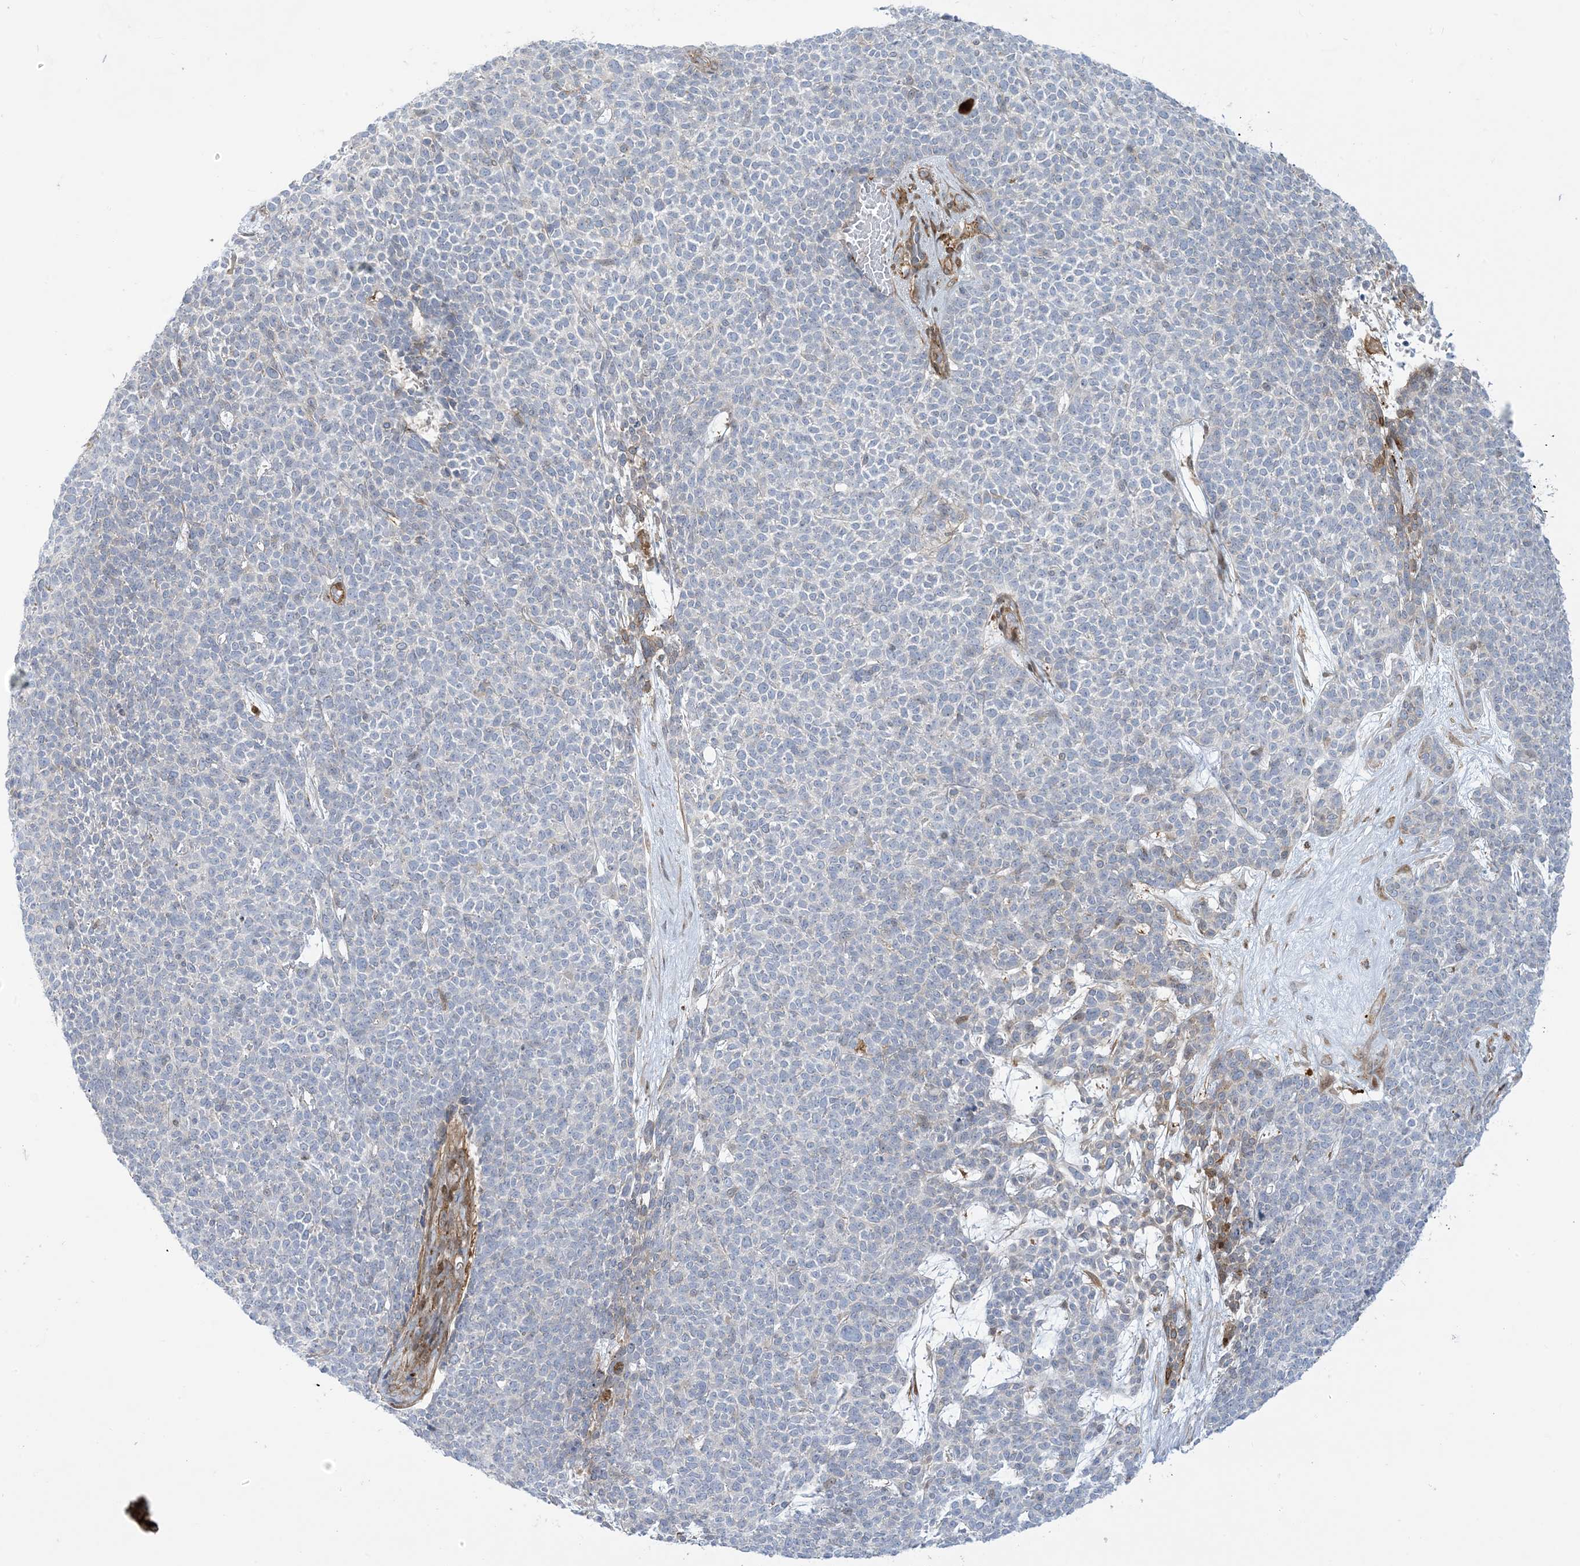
{"staining": {"intensity": "negative", "quantity": "none", "location": "none"}, "tissue": "skin cancer", "cell_type": "Tumor cells", "image_type": "cancer", "snomed": [{"axis": "morphology", "description": "Basal cell carcinoma"}, {"axis": "topography", "description": "Skin"}], "caption": "A high-resolution histopathology image shows IHC staining of skin cancer, which shows no significant staining in tumor cells.", "gene": "ICMT", "patient": {"sex": "female", "age": 84}}